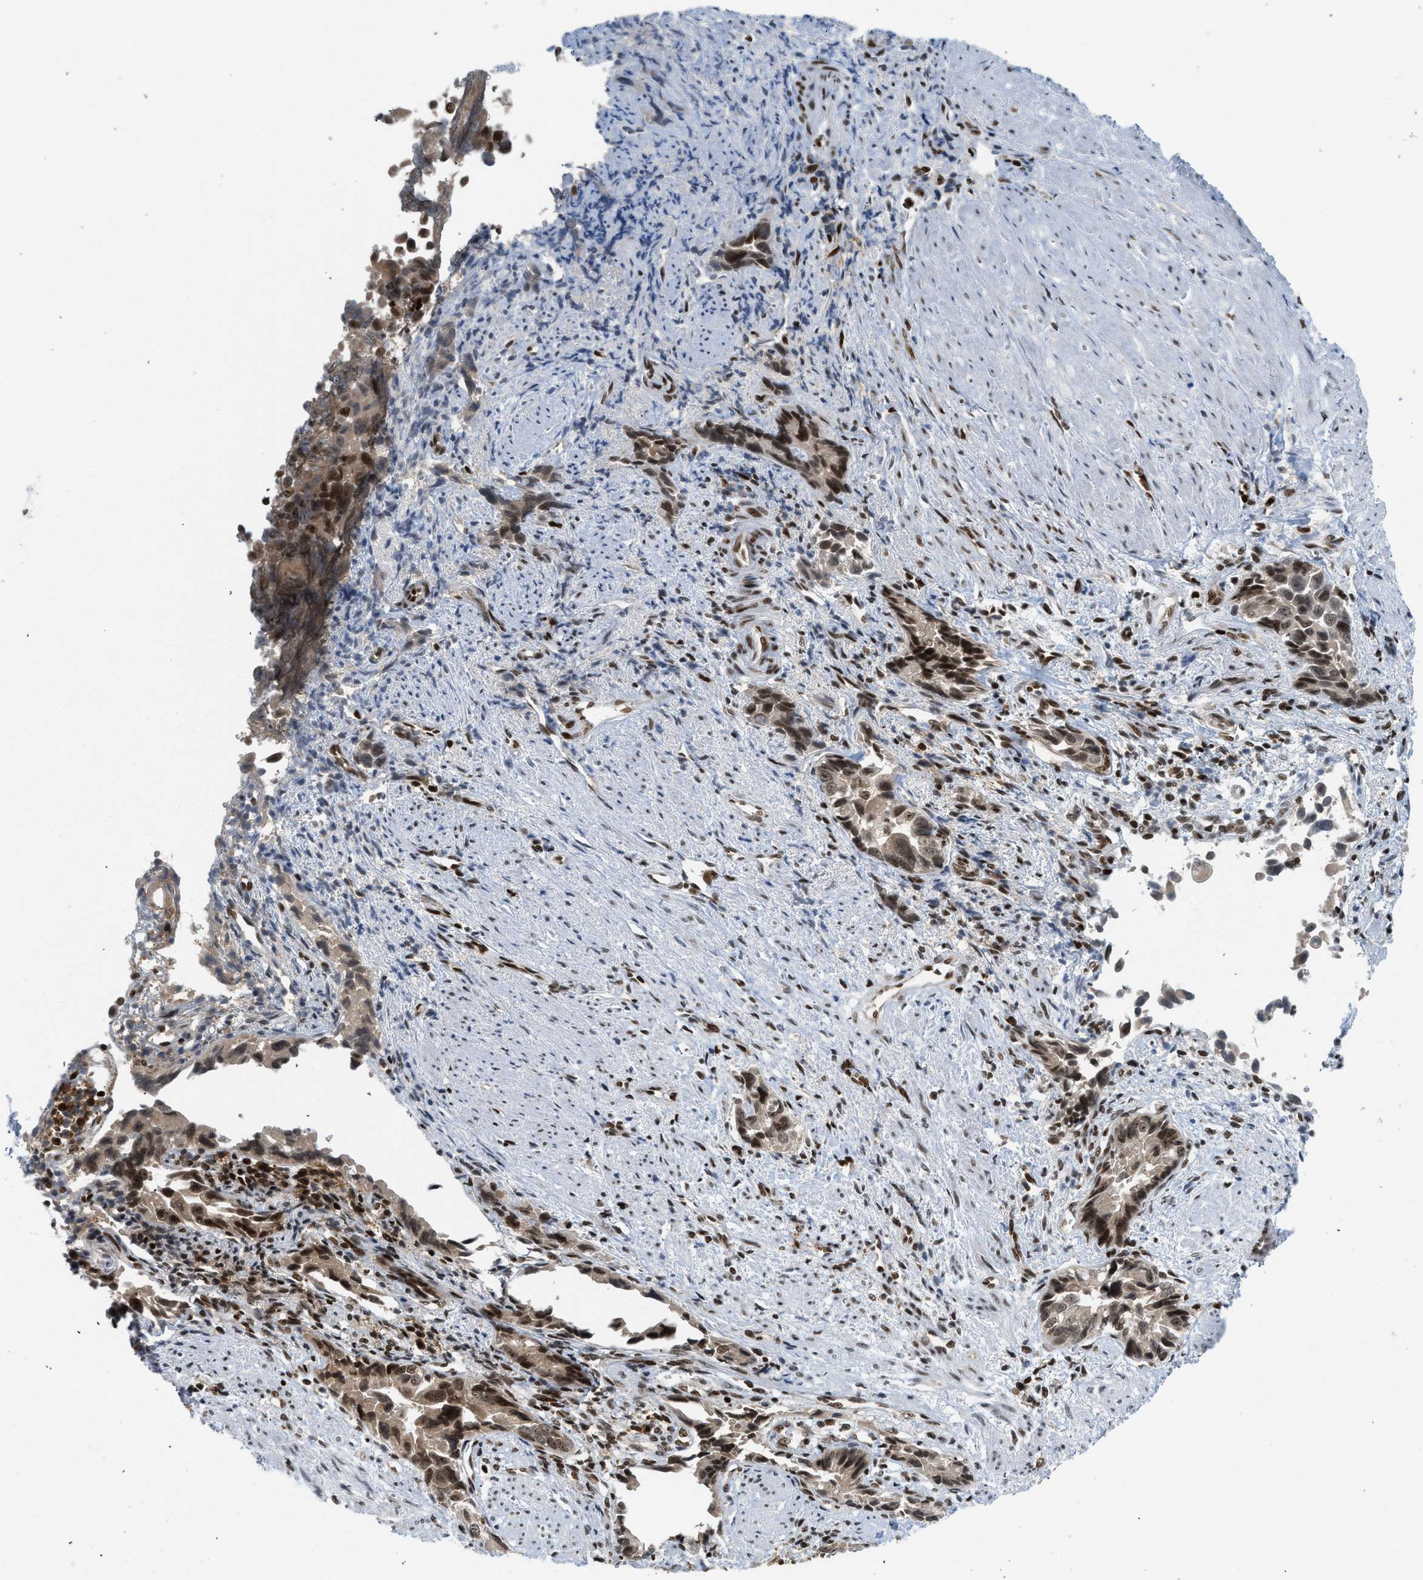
{"staining": {"intensity": "moderate", "quantity": ">75%", "location": "nuclear"}, "tissue": "liver cancer", "cell_type": "Tumor cells", "image_type": "cancer", "snomed": [{"axis": "morphology", "description": "Cholangiocarcinoma"}, {"axis": "topography", "description": "Liver"}], "caption": "IHC (DAB) staining of liver cholangiocarcinoma exhibits moderate nuclear protein positivity in approximately >75% of tumor cells. (Stains: DAB in brown, nuclei in blue, Microscopy: brightfield microscopy at high magnification).", "gene": "ZNF22", "patient": {"sex": "female", "age": 79}}